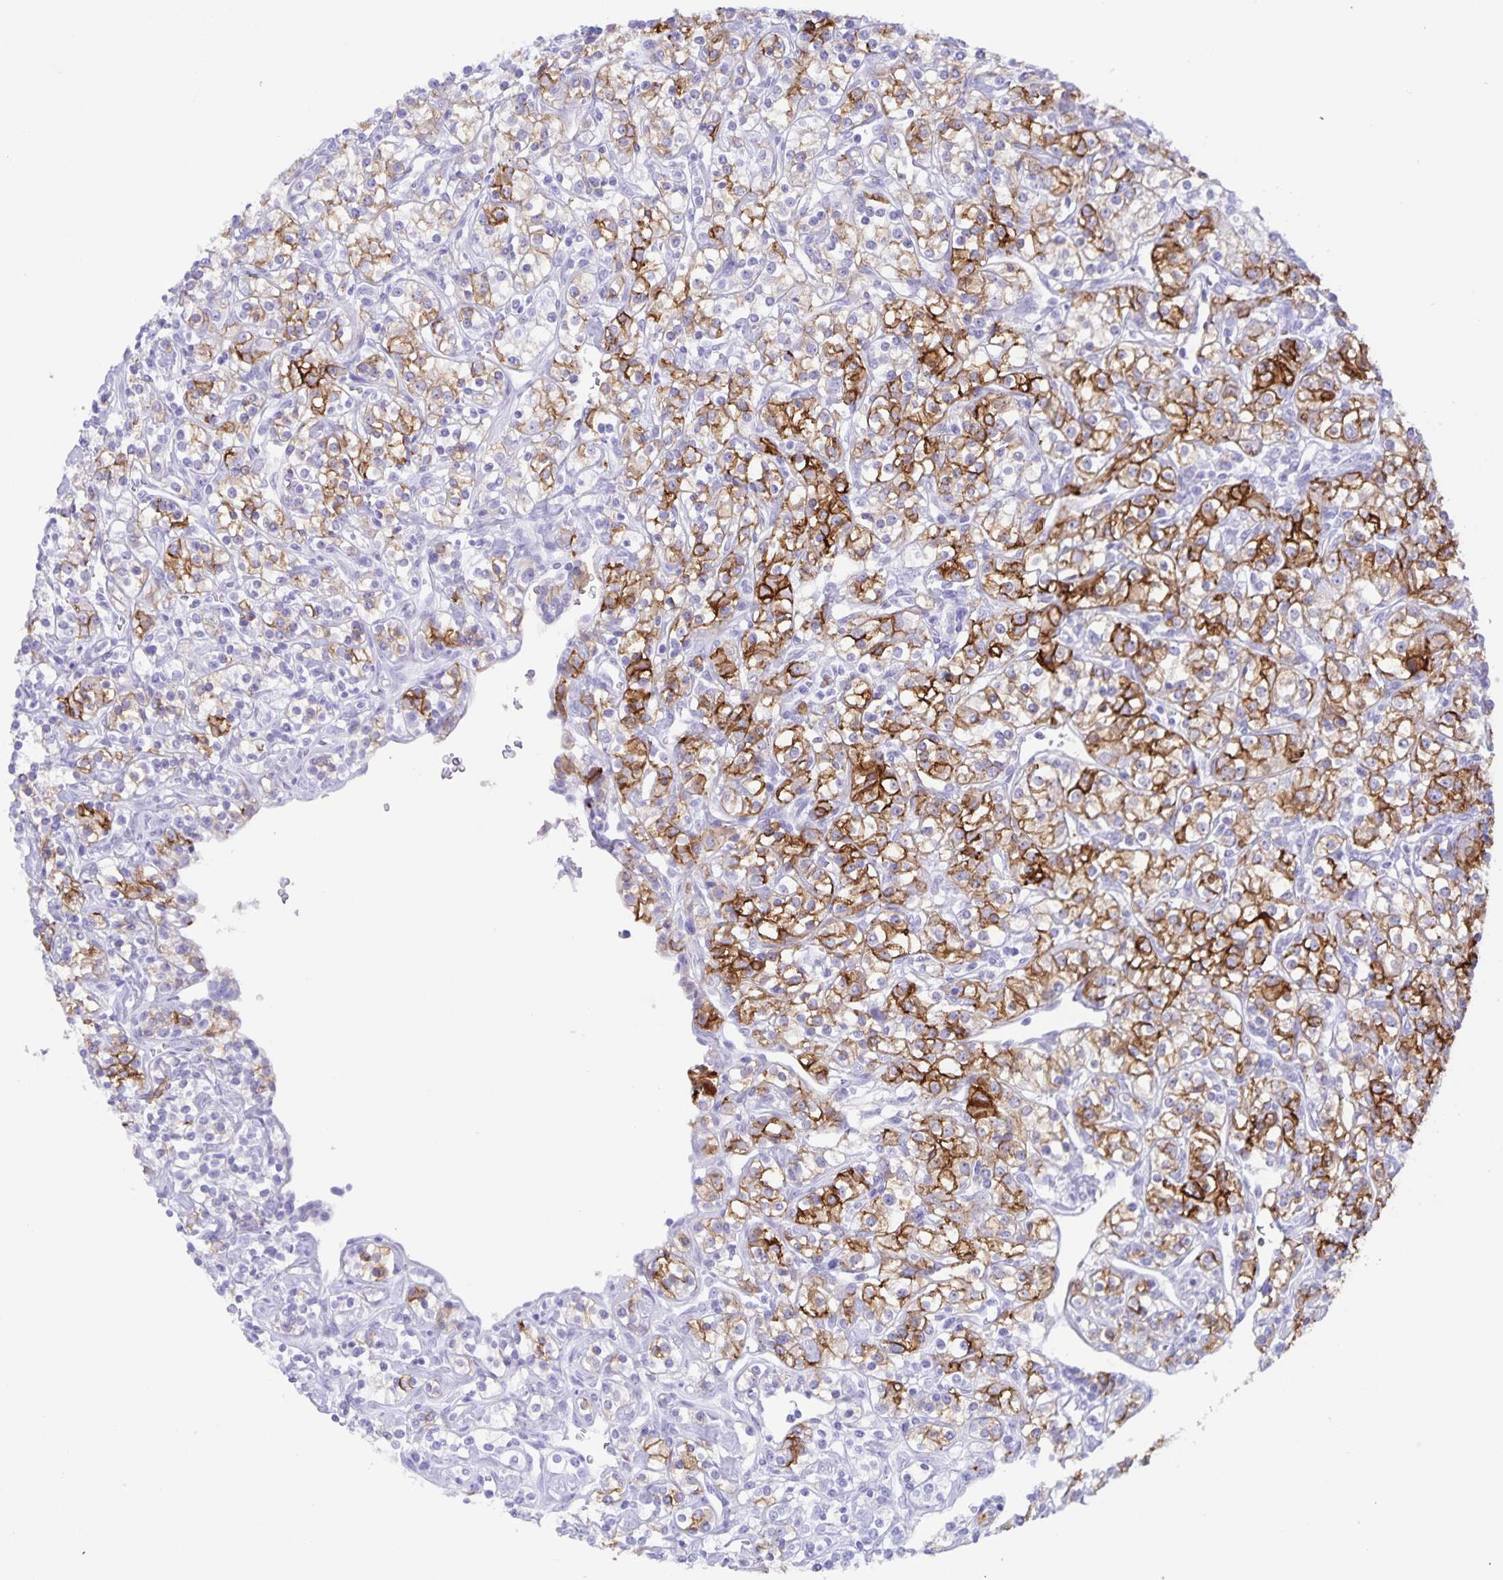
{"staining": {"intensity": "strong", "quantity": "25%-75%", "location": "cytoplasmic/membranous"}, "tissue": "renal cancer", "cell_type": "Tumor cells", "image_type": "cancer", "snomed": [{"axis": "morphology", "description": "Adenocarcinoma, NOS"}, {"axis": "topography", "description": "Kidney"}], "caption": "An IHC micrograph of tumor tissue is shown. Protein staining in brown labels strong cytoplasmic/membranous positivity in adenocarcinoma (renal) within tumor cells.", "gene": "AQP4", "patient": {"sex": "male", "age": 77}}